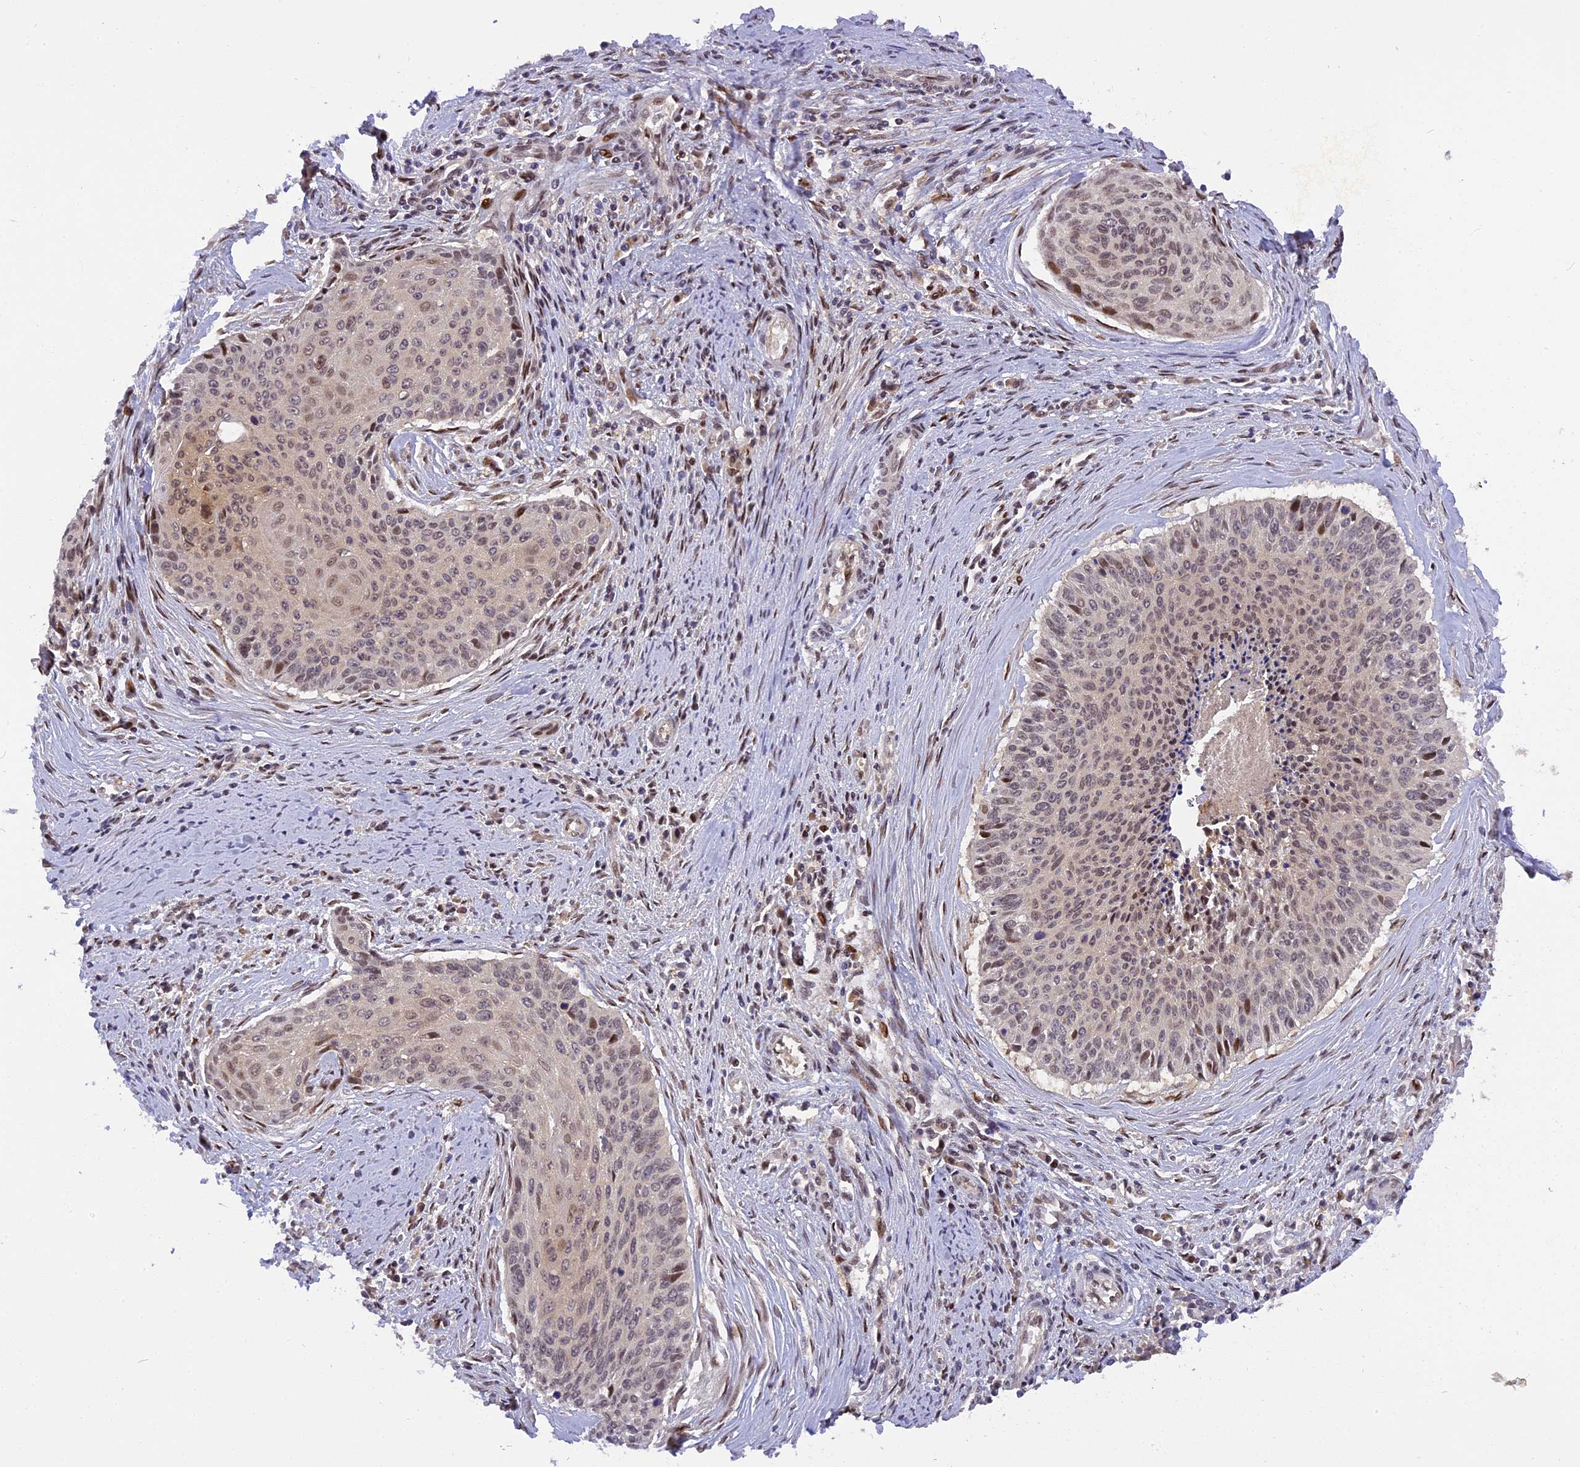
{"staining": {"intensity": "moderate", "quantity": "25%-75%", "location": "nuclear"}, "tissue": "cervical cancer", "cell_type": "Tumor cells", "image_type": "cancer", "snomed": [{"axis": "morphology", "description": "Squamous cell carcinoma, NOS"}, {"axis": "topography", "description": "Cervix"}], "caption": "Protein staining exhibits moderate nuclear expression in approximately 25%-75% of tumor cells in cervical cancer (squamous cell carcinoma).", "gene": "RABGGTA", "patient": {"sex": "female", "age": 55}}